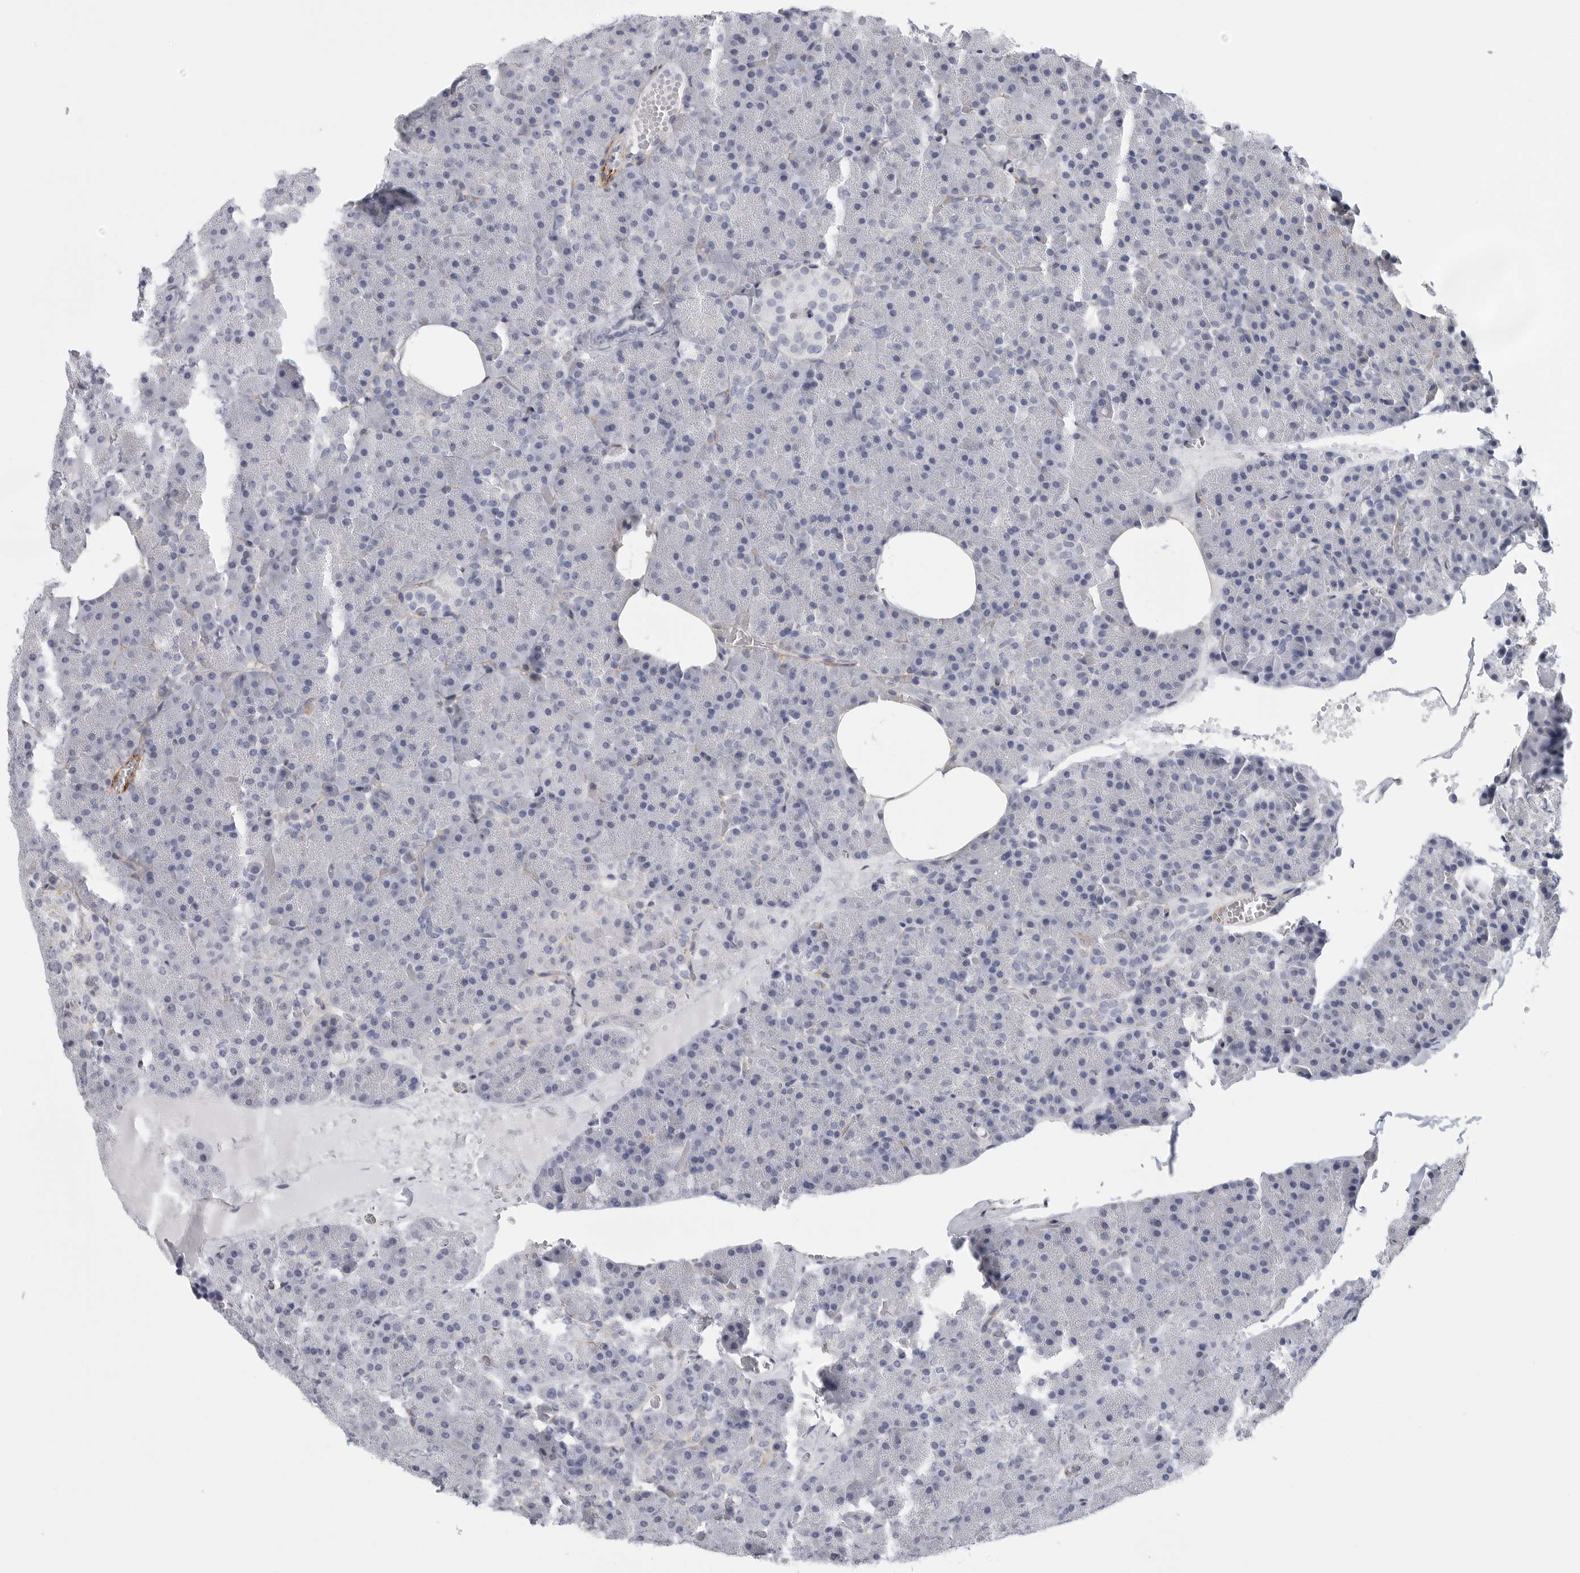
{"staining": {"intensity": "negative", "quantity": "none", "location": "none"}, "tissue": "pancreas", "cell_type": "Exocrine glandular cells", "image_type": "normal", "snomed": [{"axis": "morphology", "description": "Normal tissue, NOS"}, {"axis": "morphology", "description": "Carcinoid, malignant, NOS"}, {"axis": "topography", "description": "Pancreas"}], "caption": "Exocrine glandular cells are negative for protein expression in benign human pancreas. Brightfield microscopy of immunohistochemistry stained with DAB (brown) and hematoxylin (blue), captured at high magnification.", "gene": "TNR", "patient": {"sex": "female", "age": 35}}